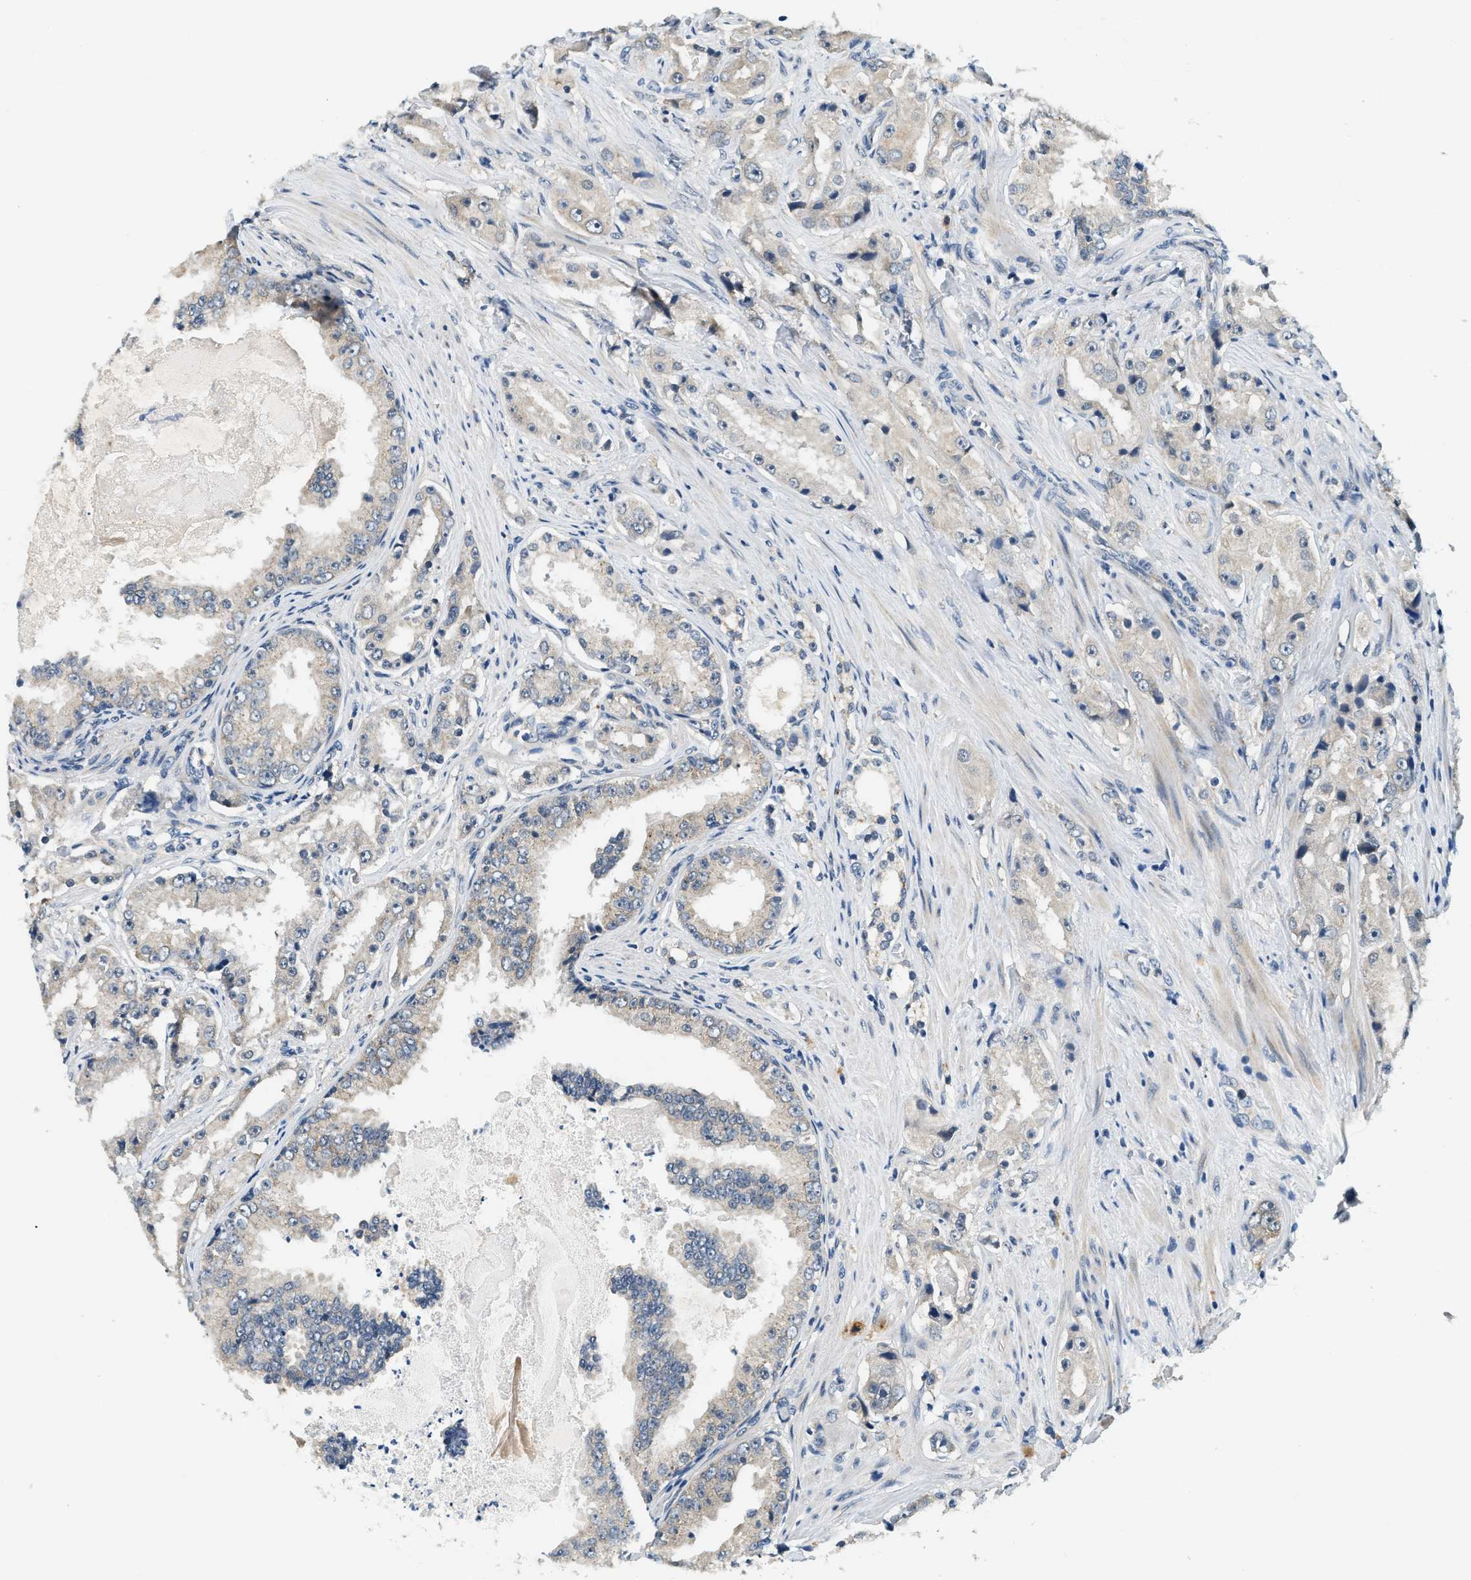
{"staining": {"intensity": "weak", "quantity": "<25%", "location": "cytoplasmic/membranous"}, "tissue": "prostate cancer", "cell_type": "Tumor cells", "image_type": "cancer", "snomed": [{"axis": "morphology", "description": "Adenocarcinoma, High grade"}, {"axis": "topography", "description": "Prostate"}], "caption": "Immunohistochemistry (IHC) of human prostate cancer shows no staining in tumor cells. The staining is performed using DAB (3,3'-diaminobenzidine) brown chromogen with nuclei counter-stained in using hematoxylin.", "gene": "YAE1", "patient": {"sex": "male", "age": 73}}